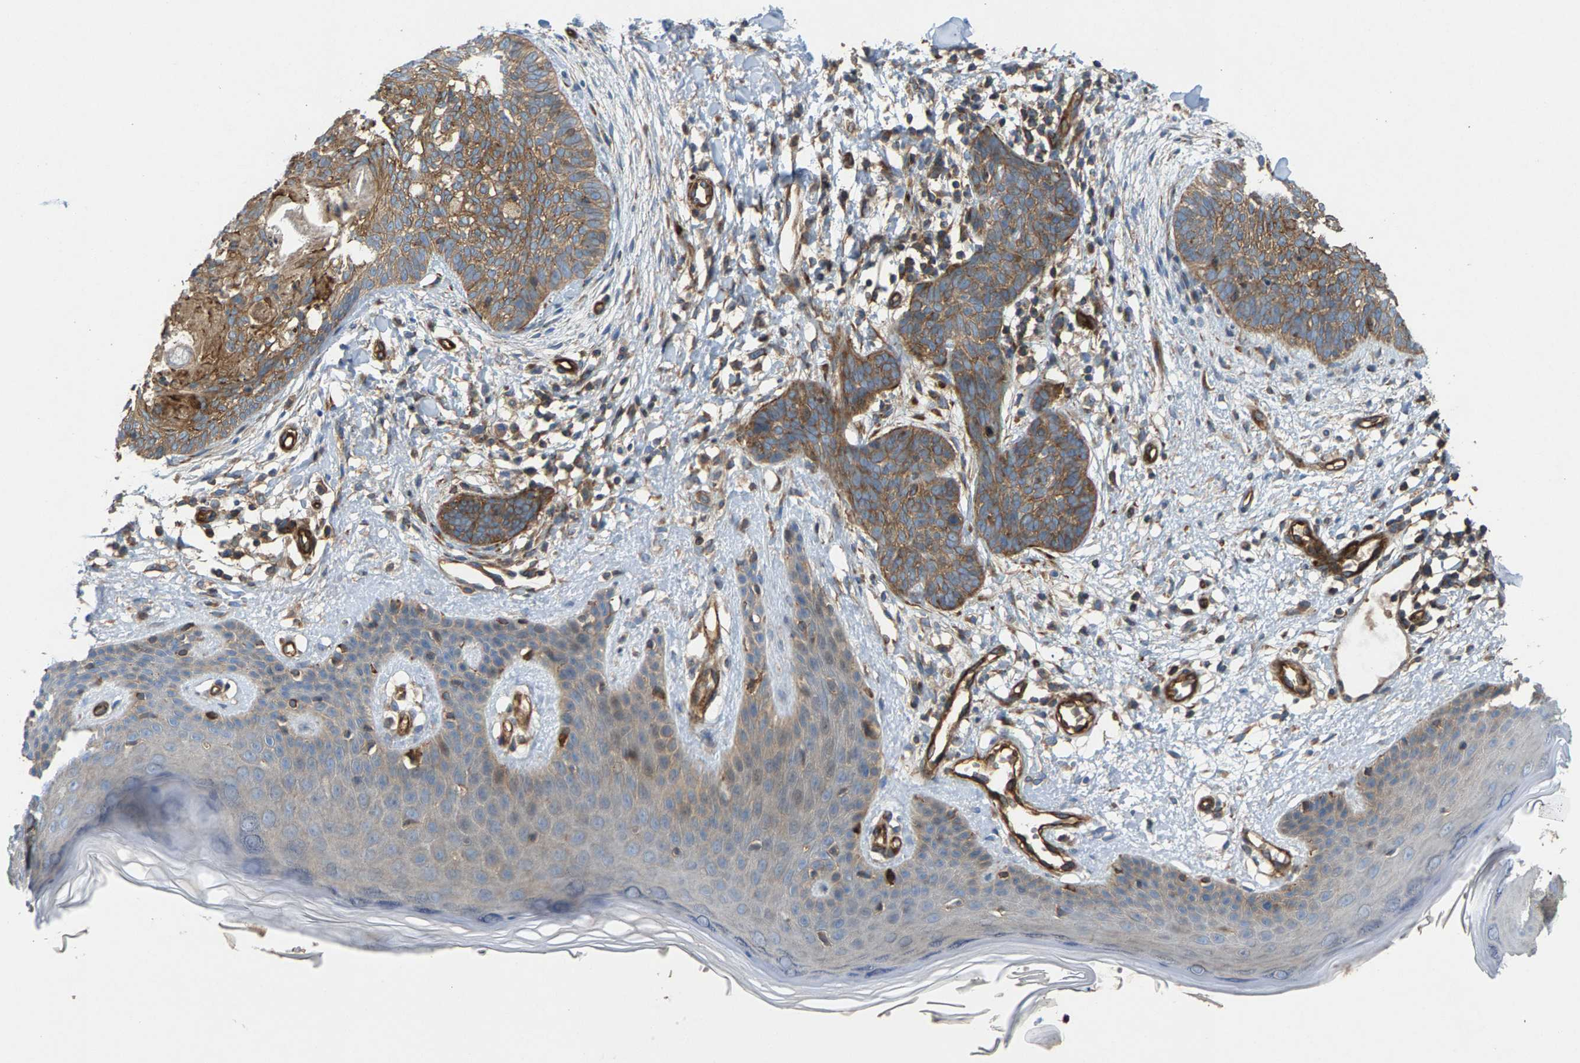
{"staining": {"intensity": "moderate", "quantity": ">75%", "location": "cytoplasmic/membranous"}, "tissue": "skin cancer", "cell_type": "Tumor cells", "image_type": "cancer", "snomed": [{"axis": "morphology", "description": "Basal cell carcinoma"}, {"axis": "topography", "description": "Skin"}], "caption": "High-magnification brightfield microscopy of skin basal cell carcinoma stained with DAB (3,3'-diaminobenzidine) (brown) and counterstained with hematoxylin (blue). tumor cells exhibit moderate cytoplasmic/membranous expression is present in approximately>75% of cells.", "gene": "PDCL", "patient": {"sex": "female", "age": 59}}